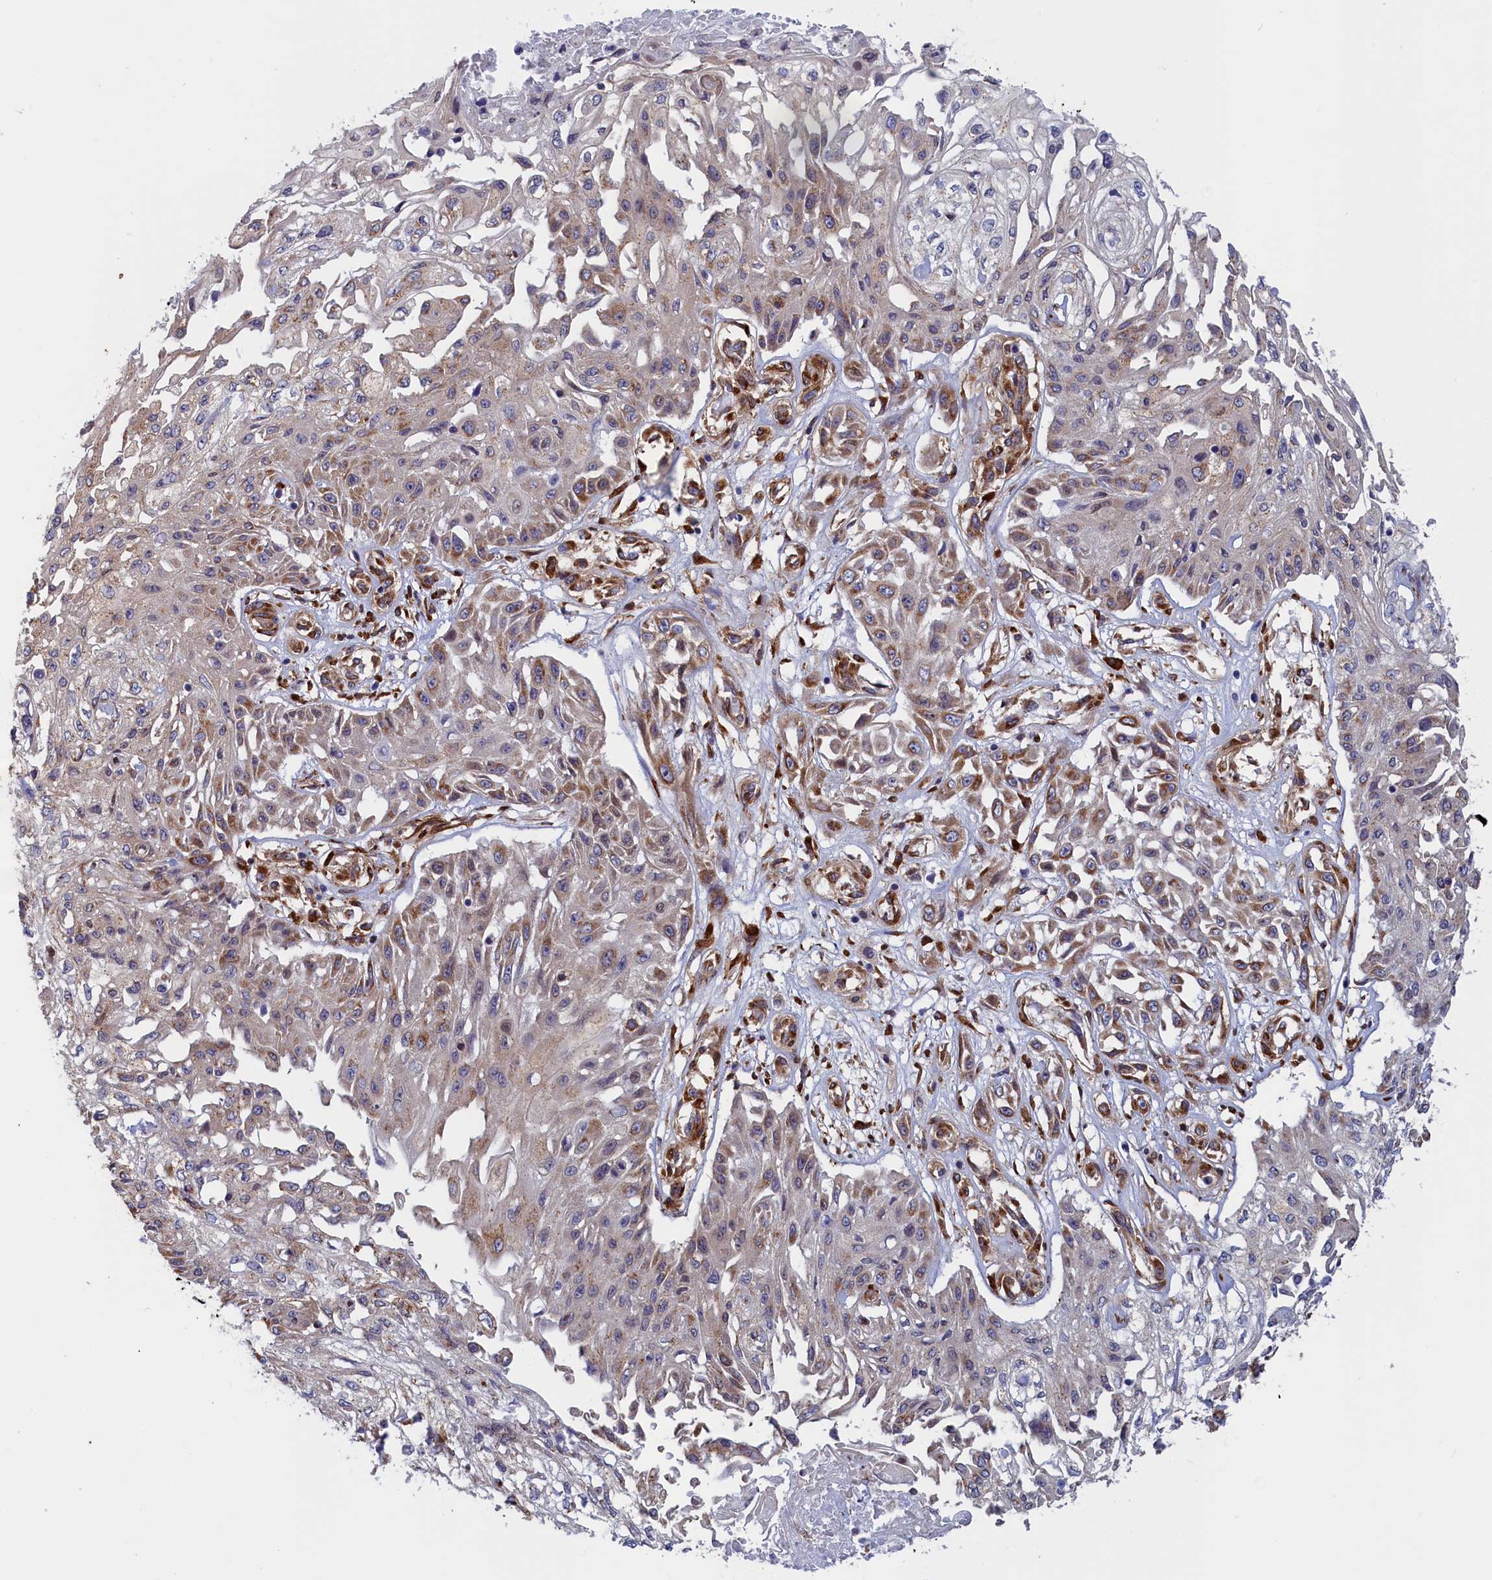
{"staining": {"intensity": "moderate", "quantity": "<25%", "location": "cytoplasmic/membranous"}, "tissue": "skin cancer", "cell_type": "Tumor cells", "image_type": "cancer", "snomed": [{"axis": "morphology", "description": "Squamous cell carcinoma, NOS"}, {"axis": "morphology", "description": "Squamous cell carcinoma, metastatic, NOS"}, {"axis": "topography", "description": "Skin"}, {"axis": "topography", "description": "Lymph node"}], "caption": "Protein staining shows moderate cytoplasmic/membranous positivity in about <25% of tumor cells in skin squamous cell carcinoma.", "gene": "CCDC68", "patient": {"sex": "male", "age": 75}}